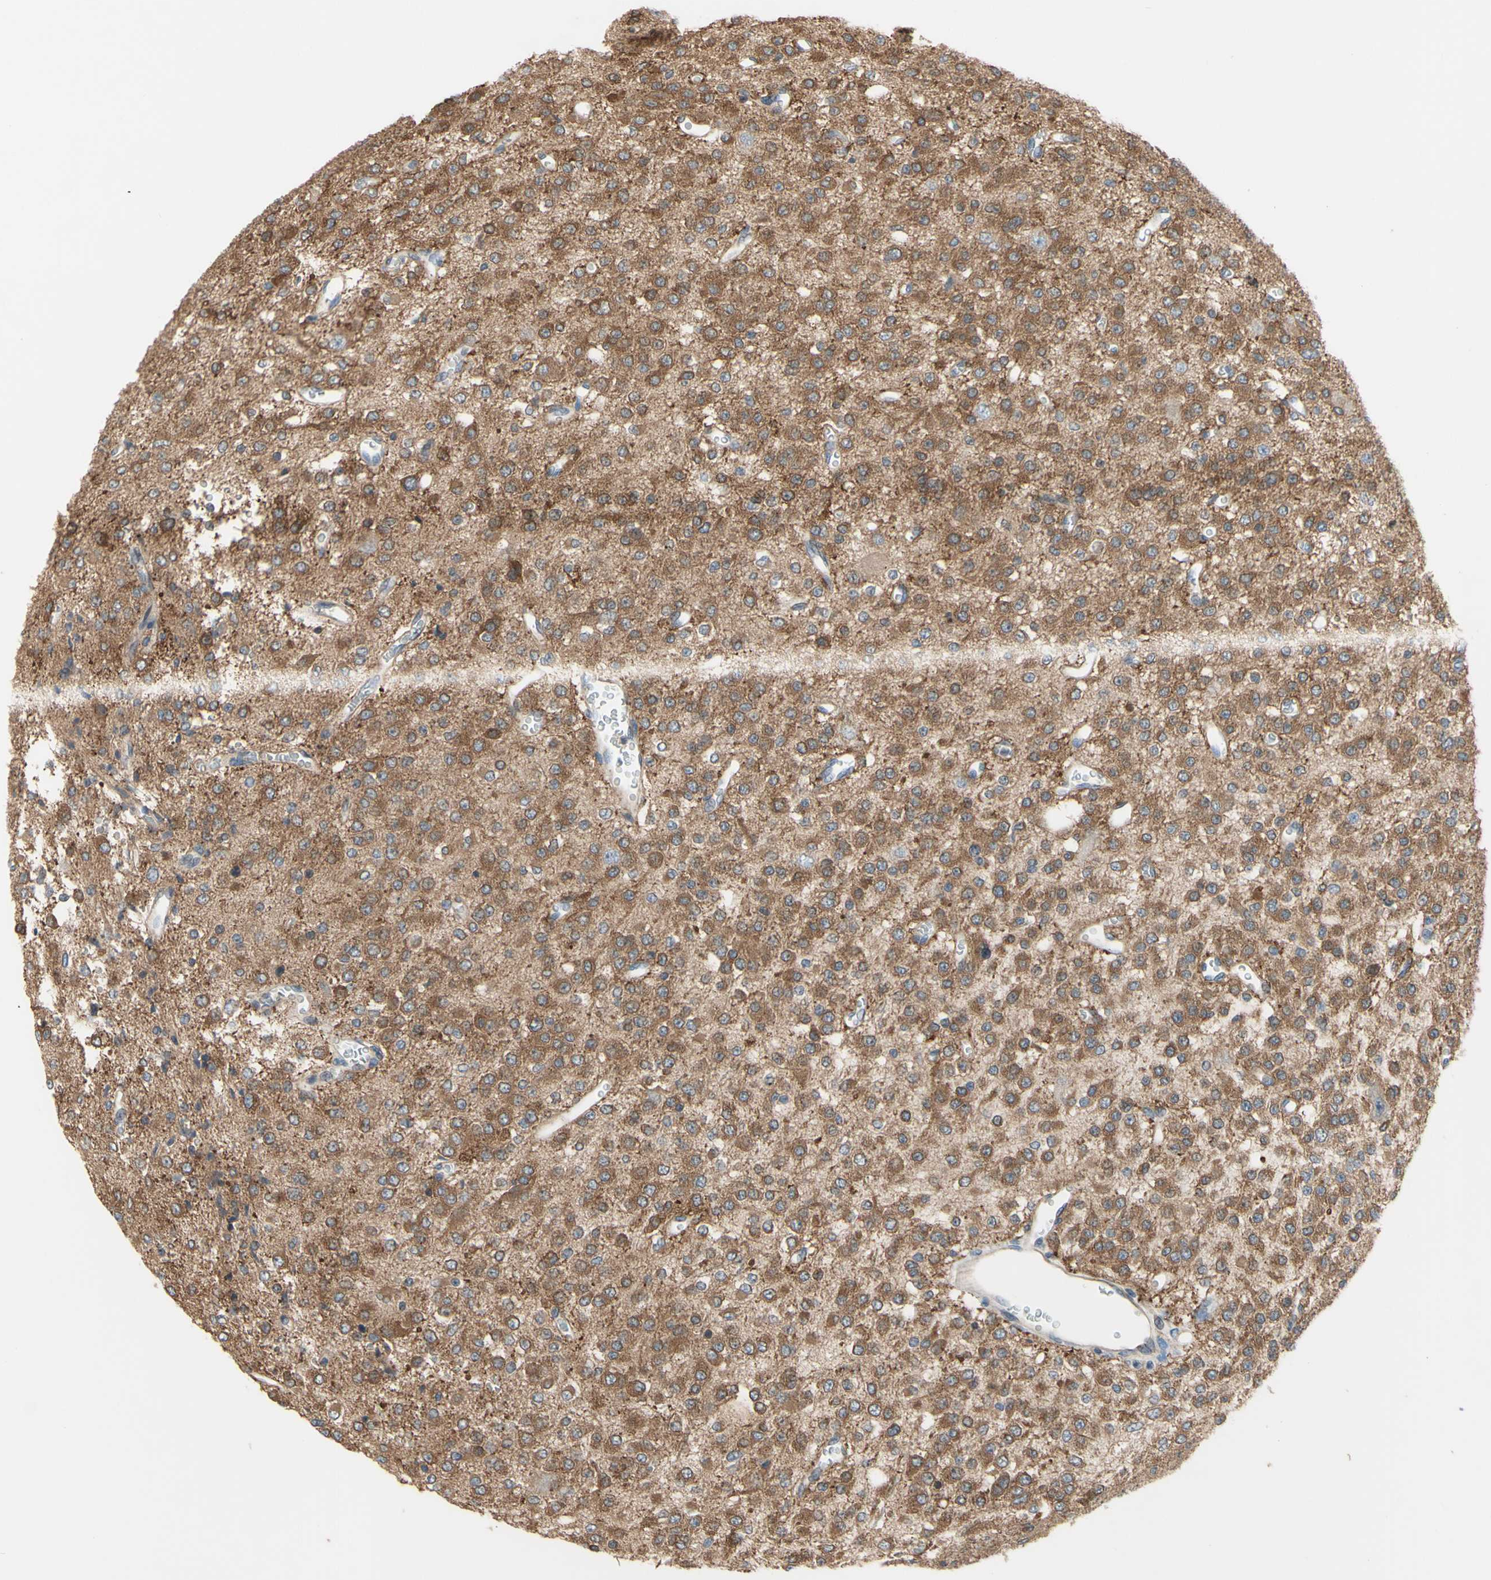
{"staining": {"intensity": "moderate", "quantity": ">75%", "location": "cytoplasmic/membranous"}, "tissue": "glioma", "cell_type": "Tumor cells", "image_type": "cancer", "snomed": [{"axis": "morphology", "description": "Glioma, malignant, Low grade"}, {"axis": "topography", "description": "Brain"}], "caption": "Immunohistochemical staining of human glioma reveals moderate cytoplasmic/membranous protein positivity in about >75% of tumor cells.", "gene": "DYNLRB1", "patient": {"sex": "male", "age": 38}}